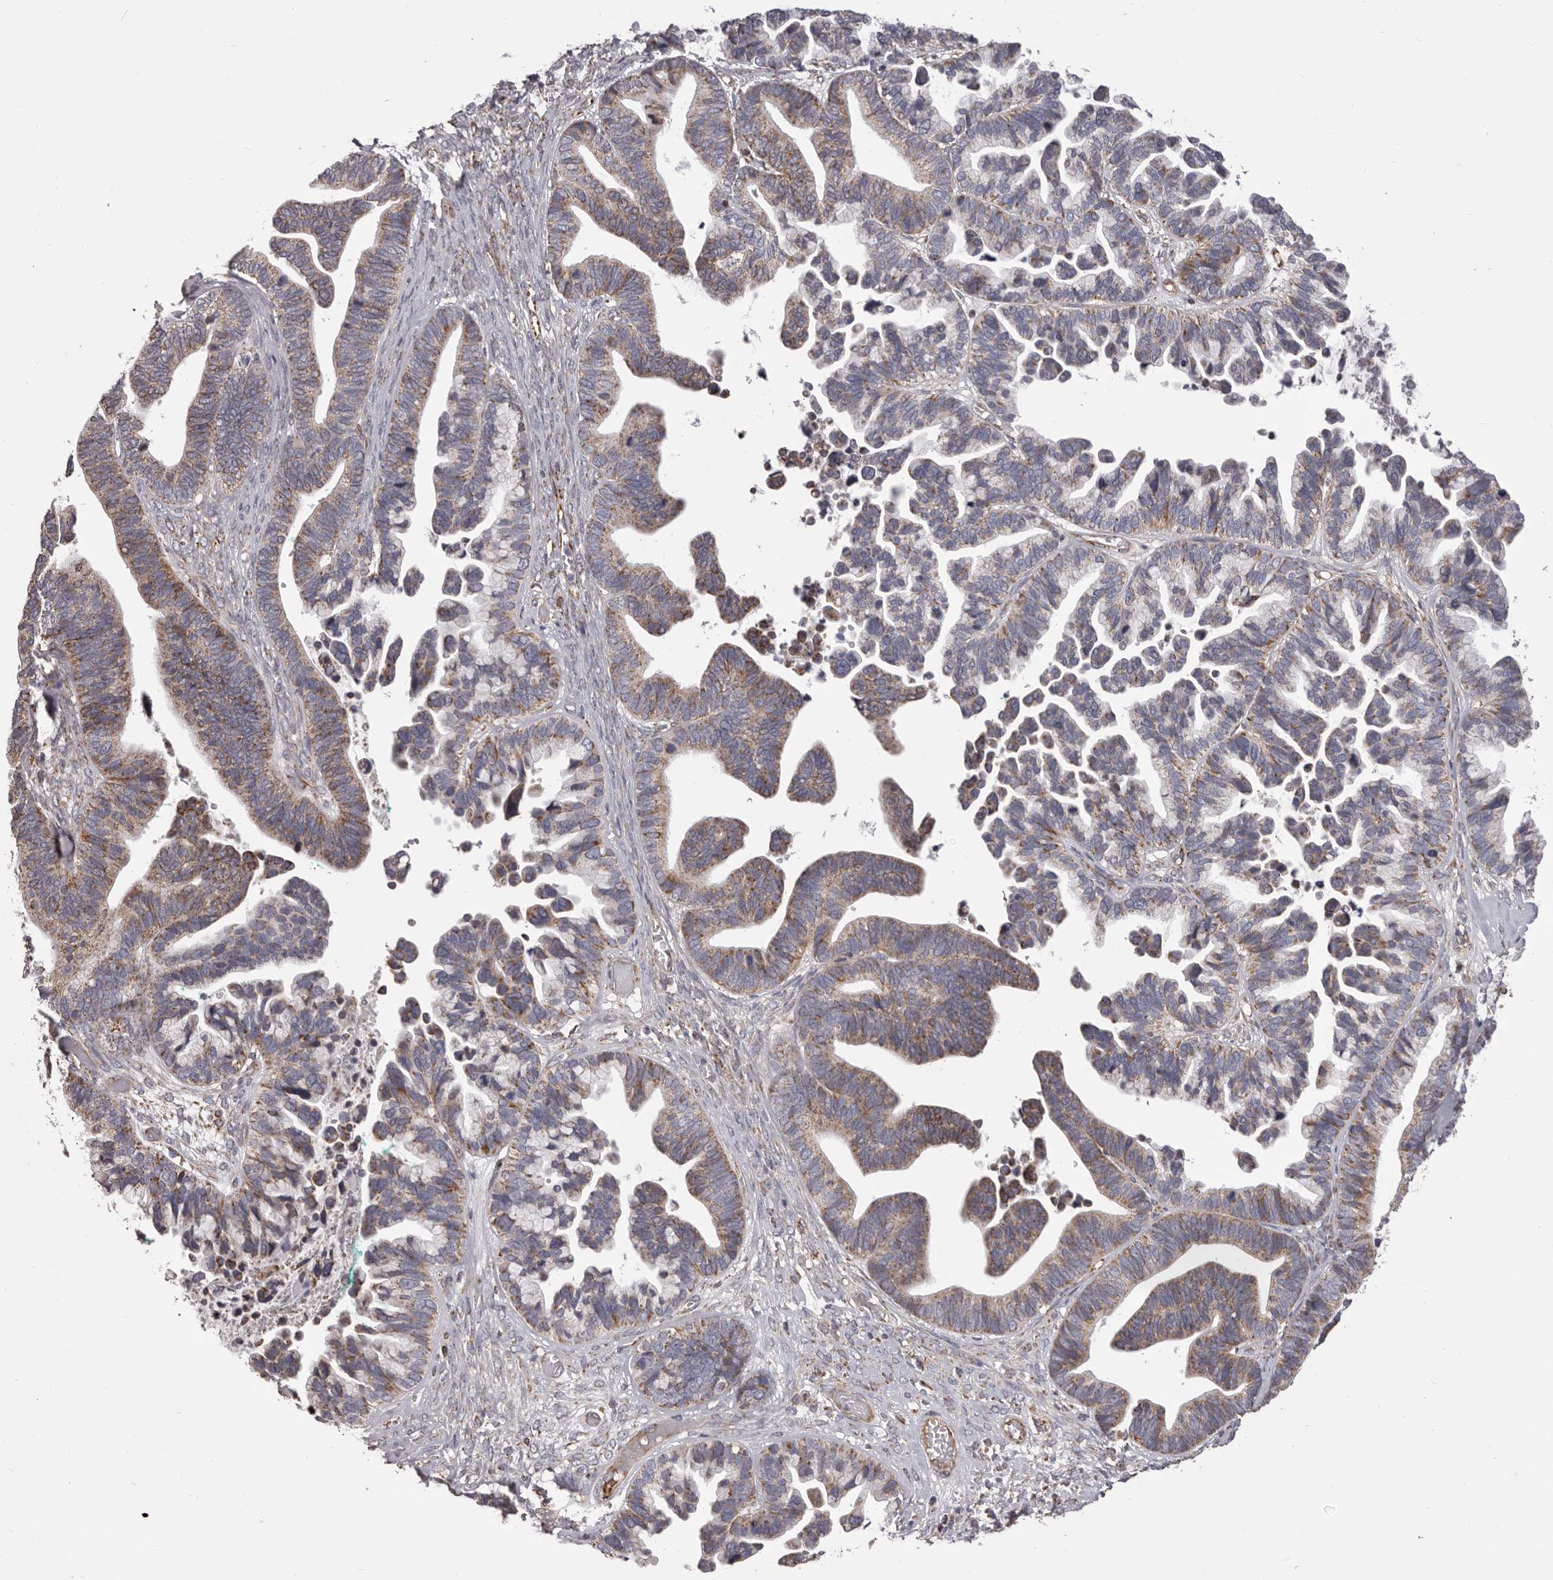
{"staining": {"intensity": "weak", "quantity": ">75%", "location": "cytoplasmic/membranous"}, "tissue": "ovarian cancer", "cell_type": "Tumor cells", "image_type": "cancer", "snomed": [{"axis": "morphology", "description": "Cystadenocarcinoma, serous, NOS"}, {"axis": "topography", "description": "Ovary"}], "caption": "Ovarian cancer (serous cystadenocarcinoma) was stained to show a protein in brown. There is low levels of weak cytoplasmic/membranous expression in approximately >75% of tumor cells.", "gene": "CHRM2", "patient": {"sex": "female", "age": 56}}